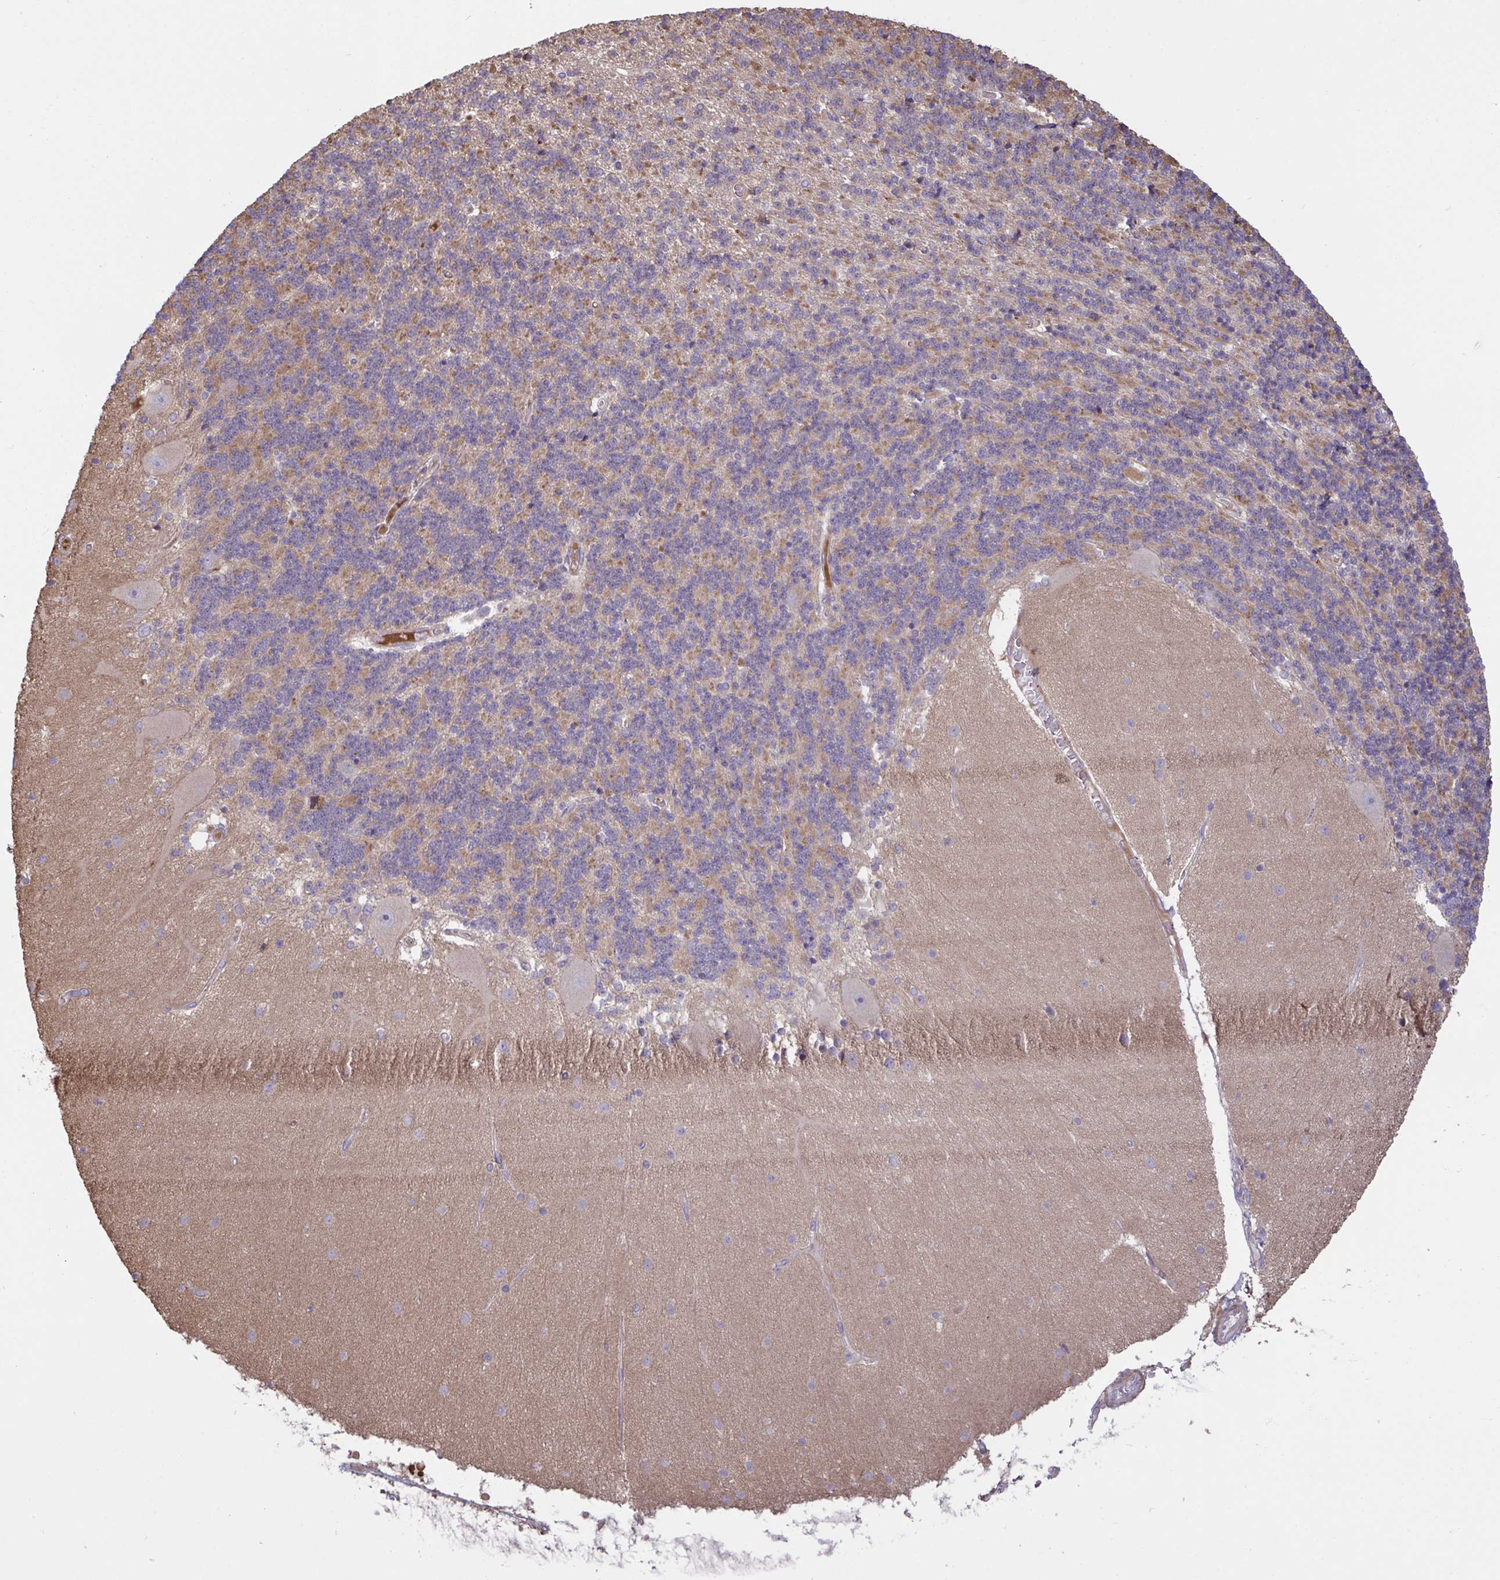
{"staining": {"intensity": "negative", "quantity": "none", "location": "none"}, "tissue": "cerebellum", "cell_type": "Cells in granular layer", "image_type": "normal", "snomed": [{"axis": "morphology", "description": "Normal tissue, NOS"}, {"axis": "topography", "description": "Cerebellum"}], "caption": "An IHC photomicrograph of unremarkable cerebellum is shown. There is no staining in cells in granular layer of cerebellum.", "gene": "IL1R1", "patient": {"sex": "female", "age": 54}}